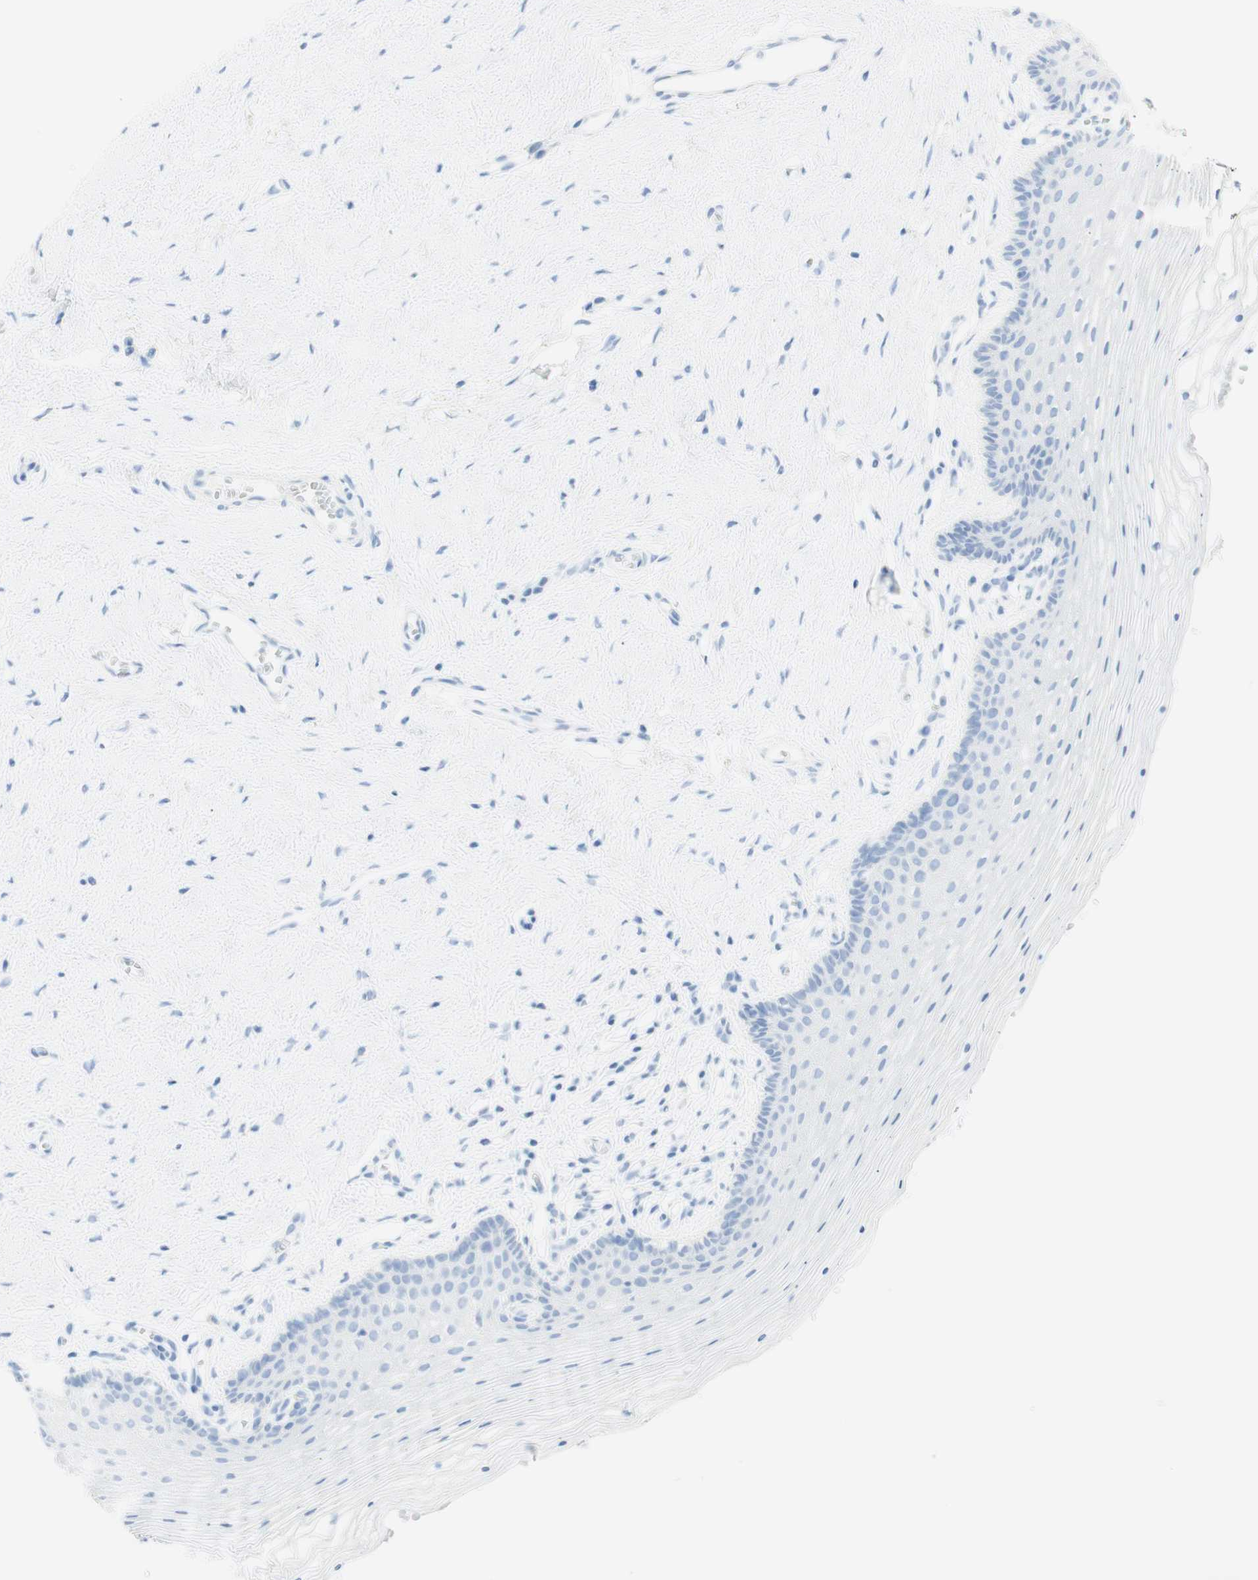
{"staining": {"intensity": "negative", "quantity": "none", "location": "none"}, "tissue": "vagina", "cell_type": "Squamous epithelial cells", "image_type": "normal", "snomed": [{"axis": "morphology", "description": "Normal tissue, NOS"}, {"axis": "topography", "description": "Vagina"}], "caption": "Protein analysis of unremarkable vagina exhibits no significant staining in squamous epithelial cells. The staining is performed using DAB (3,3'-diaminobenzidine) brown chromogen with nuclei counter-stained in using hematoxylin.", "gene": "TPO", "patient": {"sex": "female", "age": 32}}